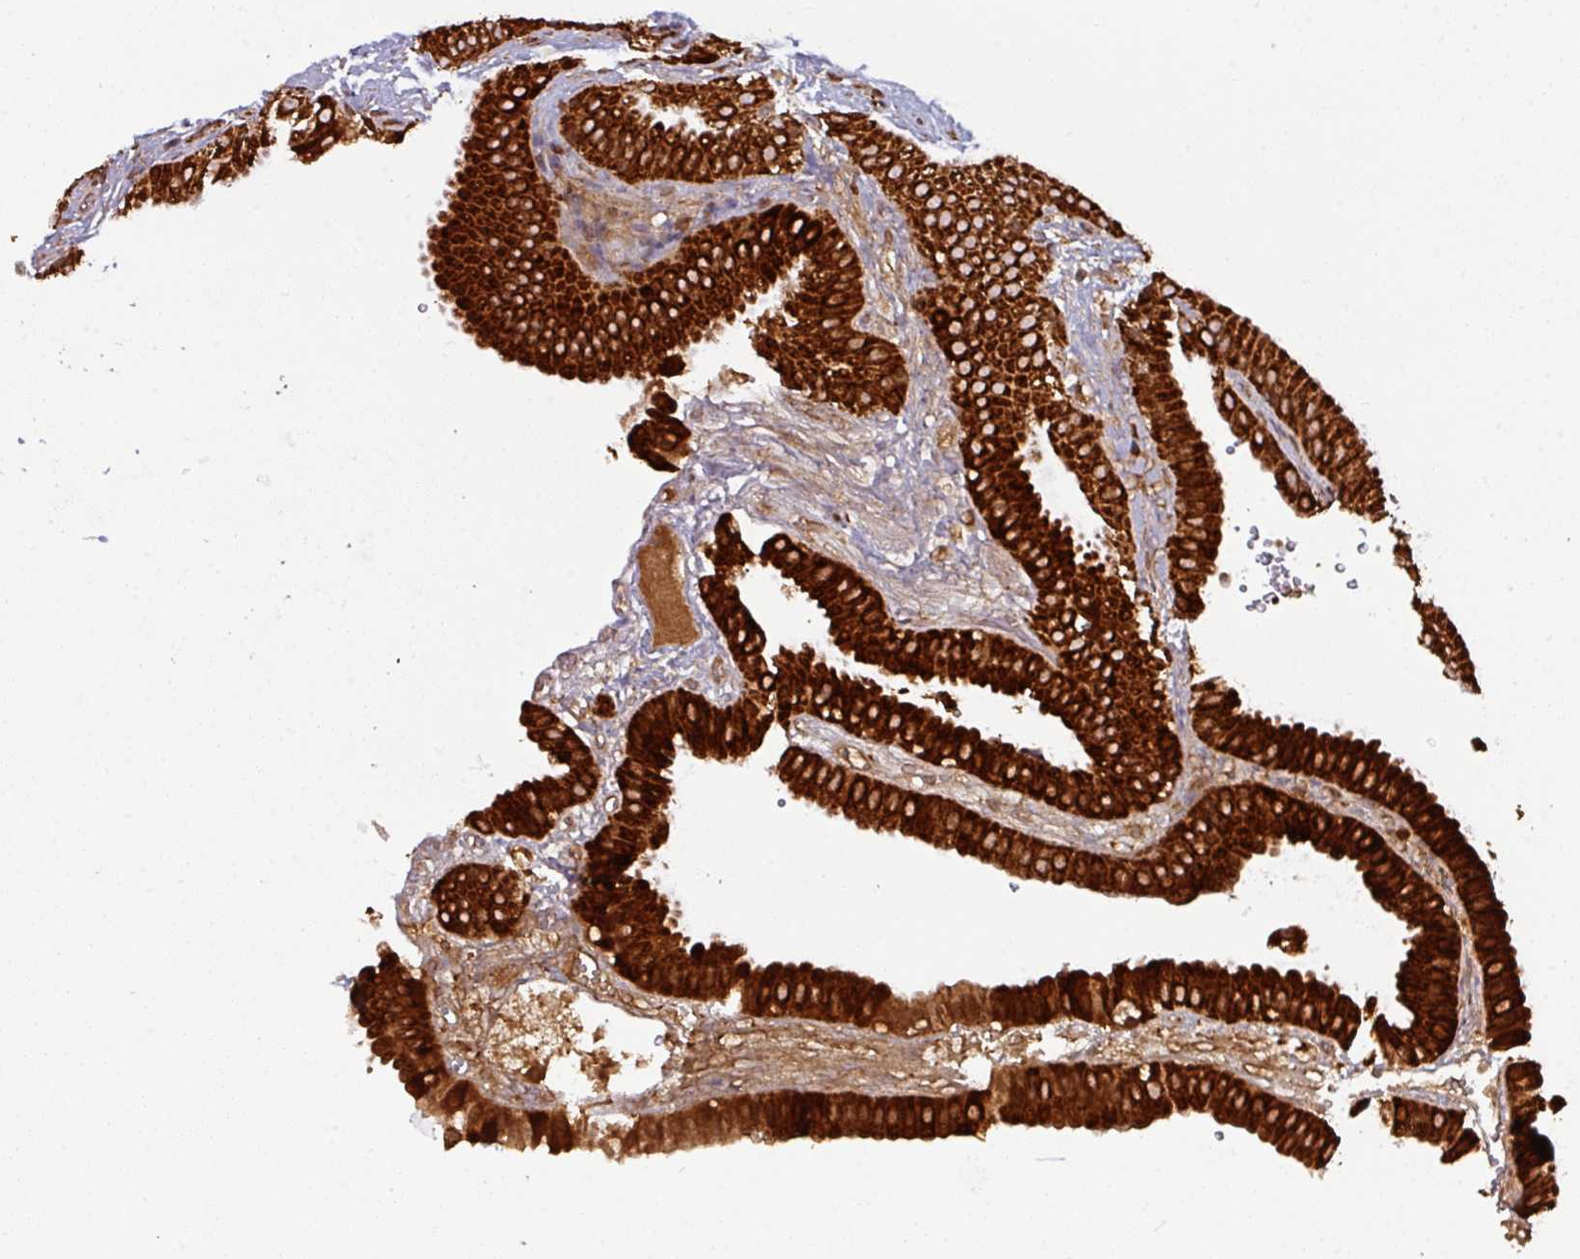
{"staining": {"intensity": "strong", "quantity": ">75%", "location": "cytoplasmic/membranous"}, "tissue": "gallbladder", "cell_type": "Glandular cells", "image_type": "normal", "snomed": [{"axis": "morphology", "description": "Normal tissue, NOS"}, {"axis": "topography", "description": "Gallbladder"}], "caption": "Immunohistochemistry of benign gallbladder reveals high levels of strong cytoplasmic/membranous staining in approximately >75% of glandular cells. Immunohistochemistry (ihc) stains the protein in brown and the nuclei are stained blue.", "gene": "TRAP1", "patient": {"sex": "female", "age": 61}}